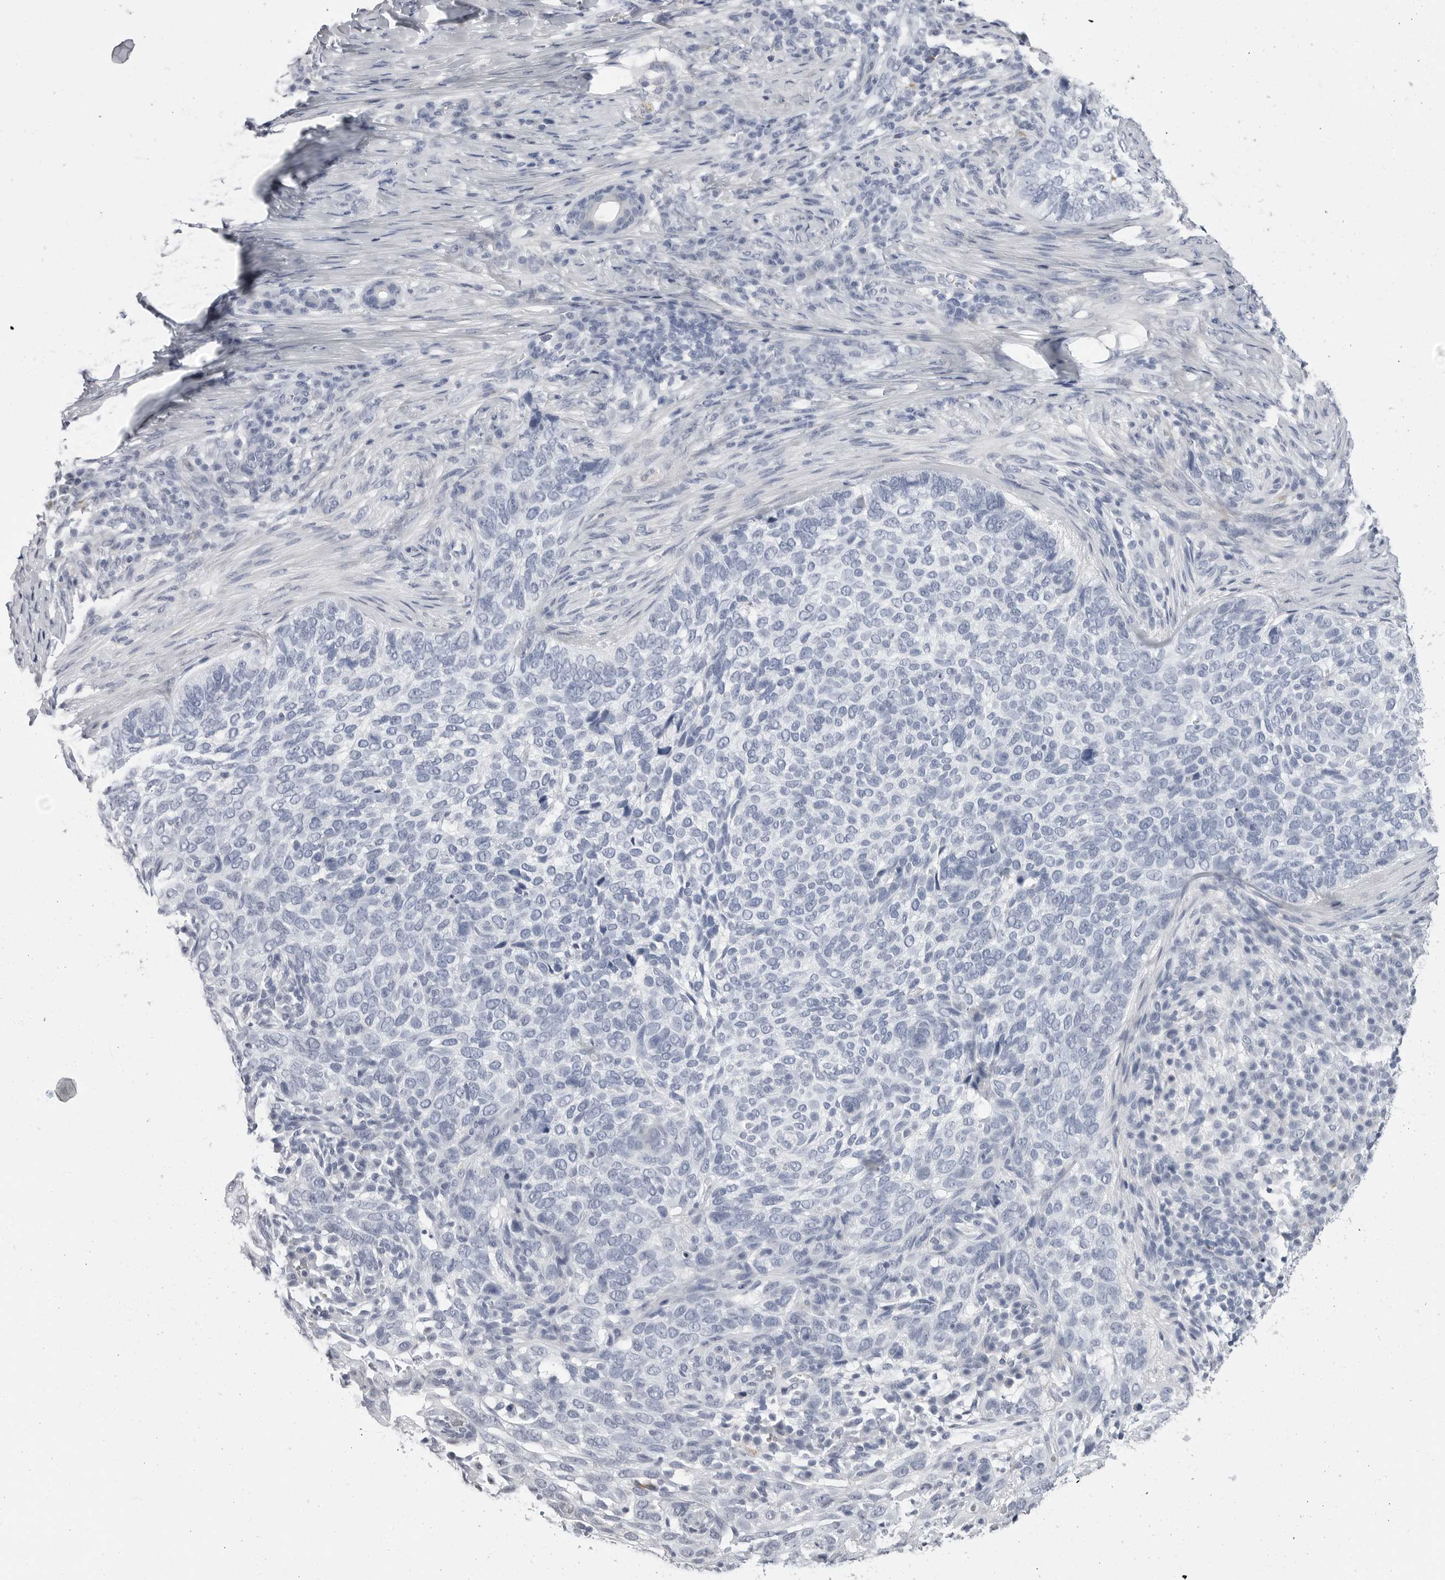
{"staining": {"intensity": "negative", "quantity": "none", "location": "none"}, "tissue": "skin cancer", "cell_type": "Tumor cells", "image_type": "cancer", "snomed": [{"axis": "morphology", "description": "Basal cell carcinoma"}, {"axis": "topography", "description": "Skin"}], "caption": "Tumor cells are negative for protein expression in human skin cancer (basal cell carcinoma).", "gene": "ERICH3", "patient": {"sex": "female", "age": 64}}